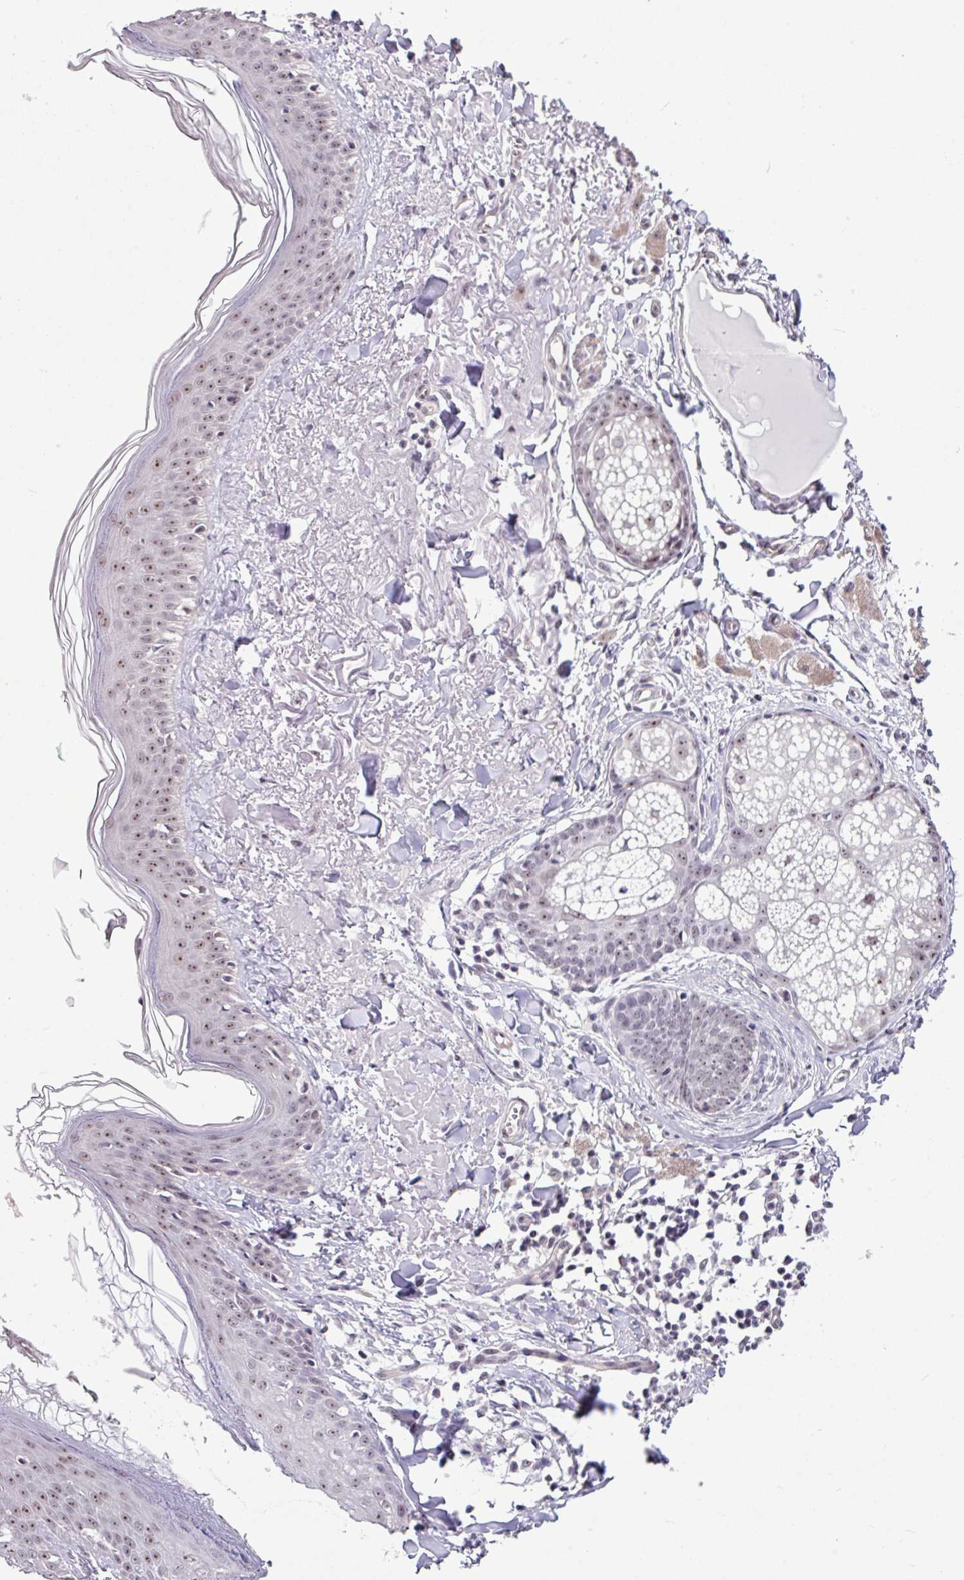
{"staining": {"intensity": "negative", "quantity": "none", "location": "none"}, "tissue": "skin", "cell_type": "Fibroblasts", "image_type": "normal", "snomed": [{"axis": "morphology", "description": "Normal tissue, NOS"}, {"axis": "morphology", "description": "Malignant melanoma, NOS"}, {"axis": "topography", "description": "Skin"}], "caption": "DAB (3,3'-diaminobenzidine) immunohistochemical staining of normal skin demonstrates no significant positivity in fibroblasts. (DAB immunohistochemistry (IHC) visualized using brightfield microscopy, high magnification).", "gene": "UTP18", "patient": {"sex": "male", "age": 80}}